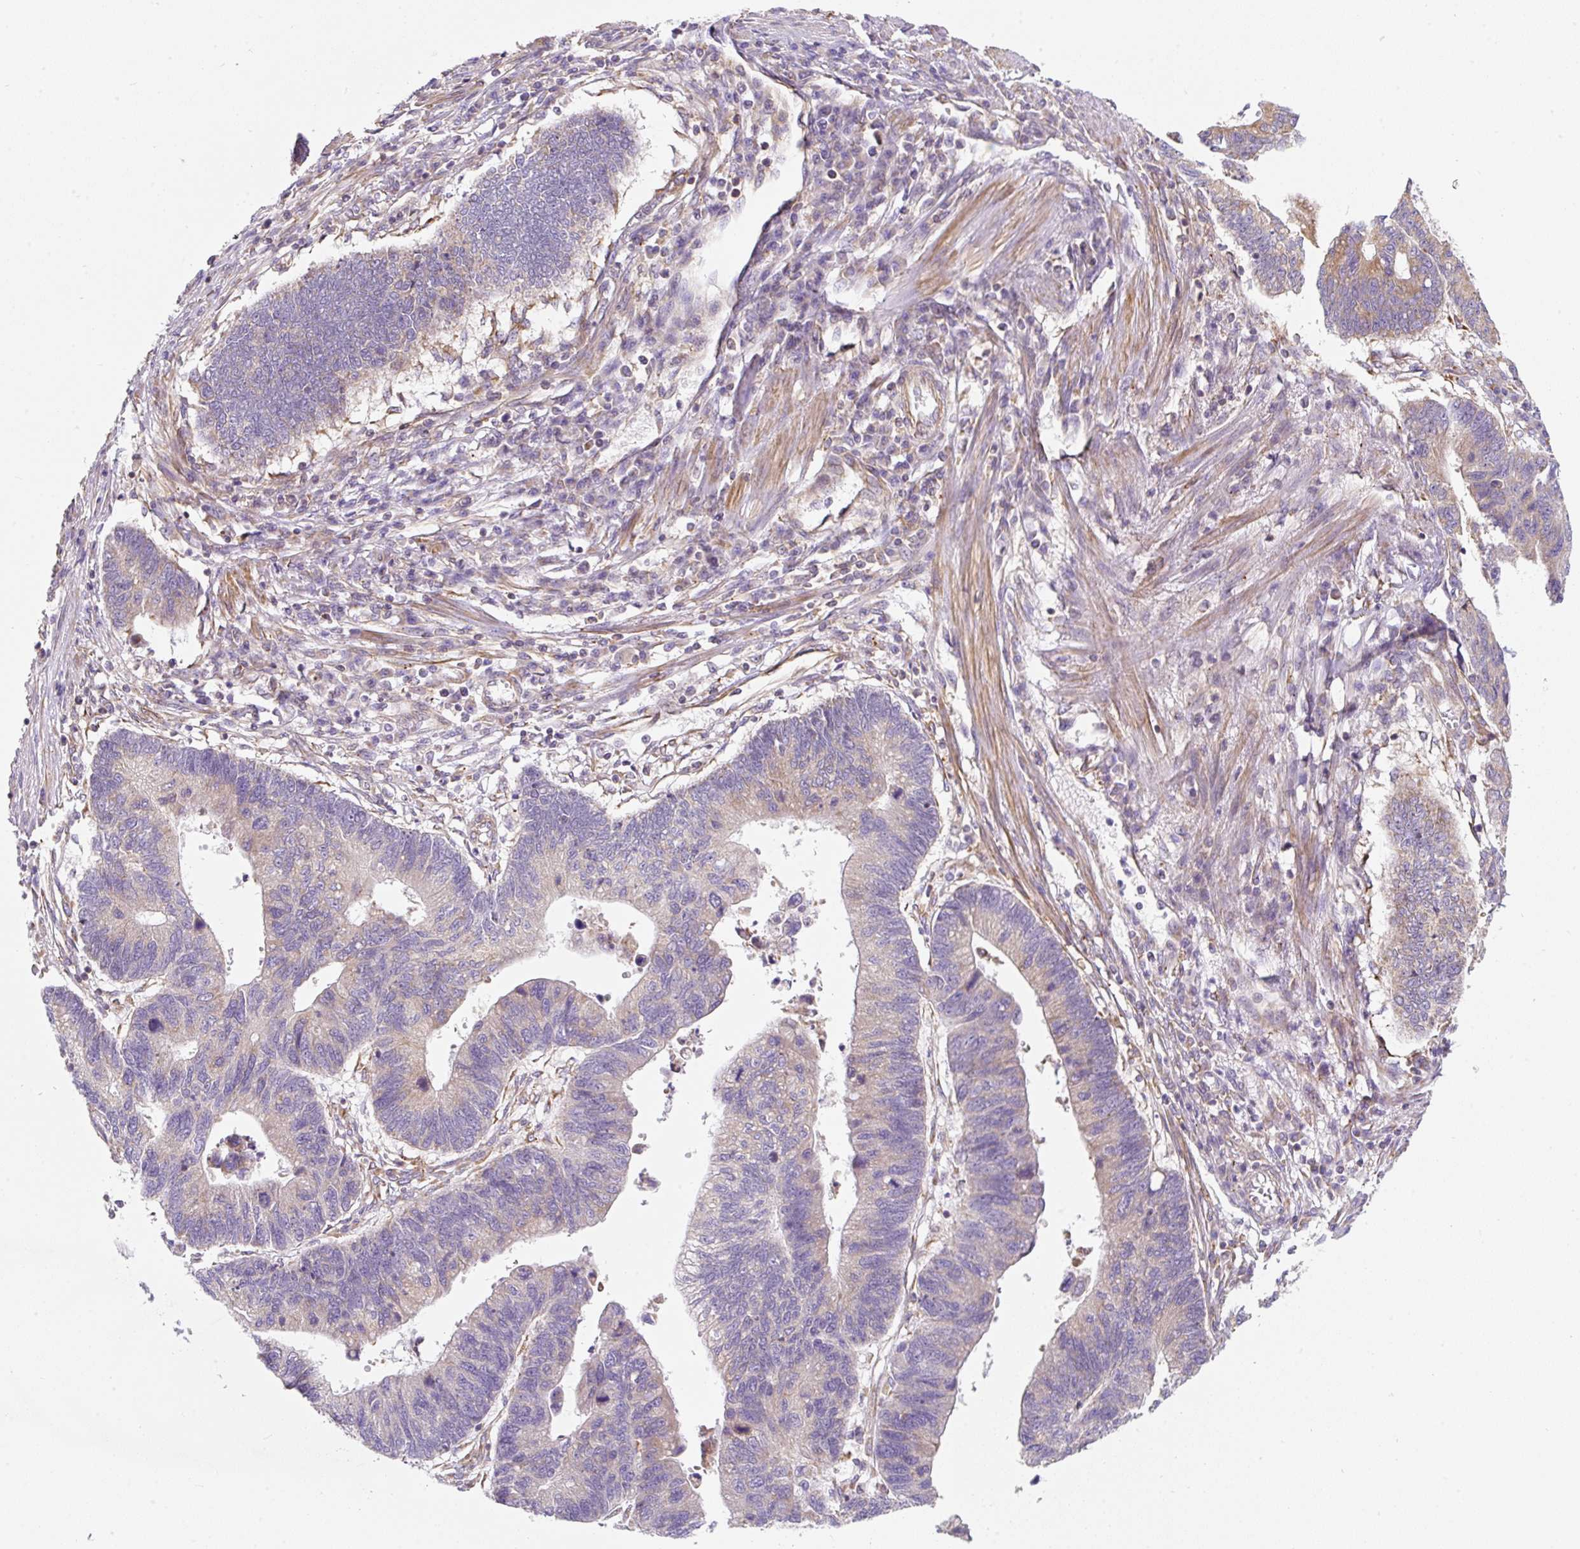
{"staining": {"intensity": "weak", "quantity": "25%-75%", "location": "cytoplasmic/membranous"}, "tissue": "stomach cancer", "cell_type": "Tumor cells", "image_type": "cancer", "snomed": [{"axis": "morphology", "description": "Adenocarcinoma, NOS"}, {"axis": "topography", "description": "Stomach"}], "caption": "Immunohistochemical staining of human stomach adenocarcinoma shows low levels of weak cytoplasmic/membranous protein positivity in about 25%-75% of tumor cells.", "gene": "ERAP2", "patient": {"sex": "male", "age": 59}}